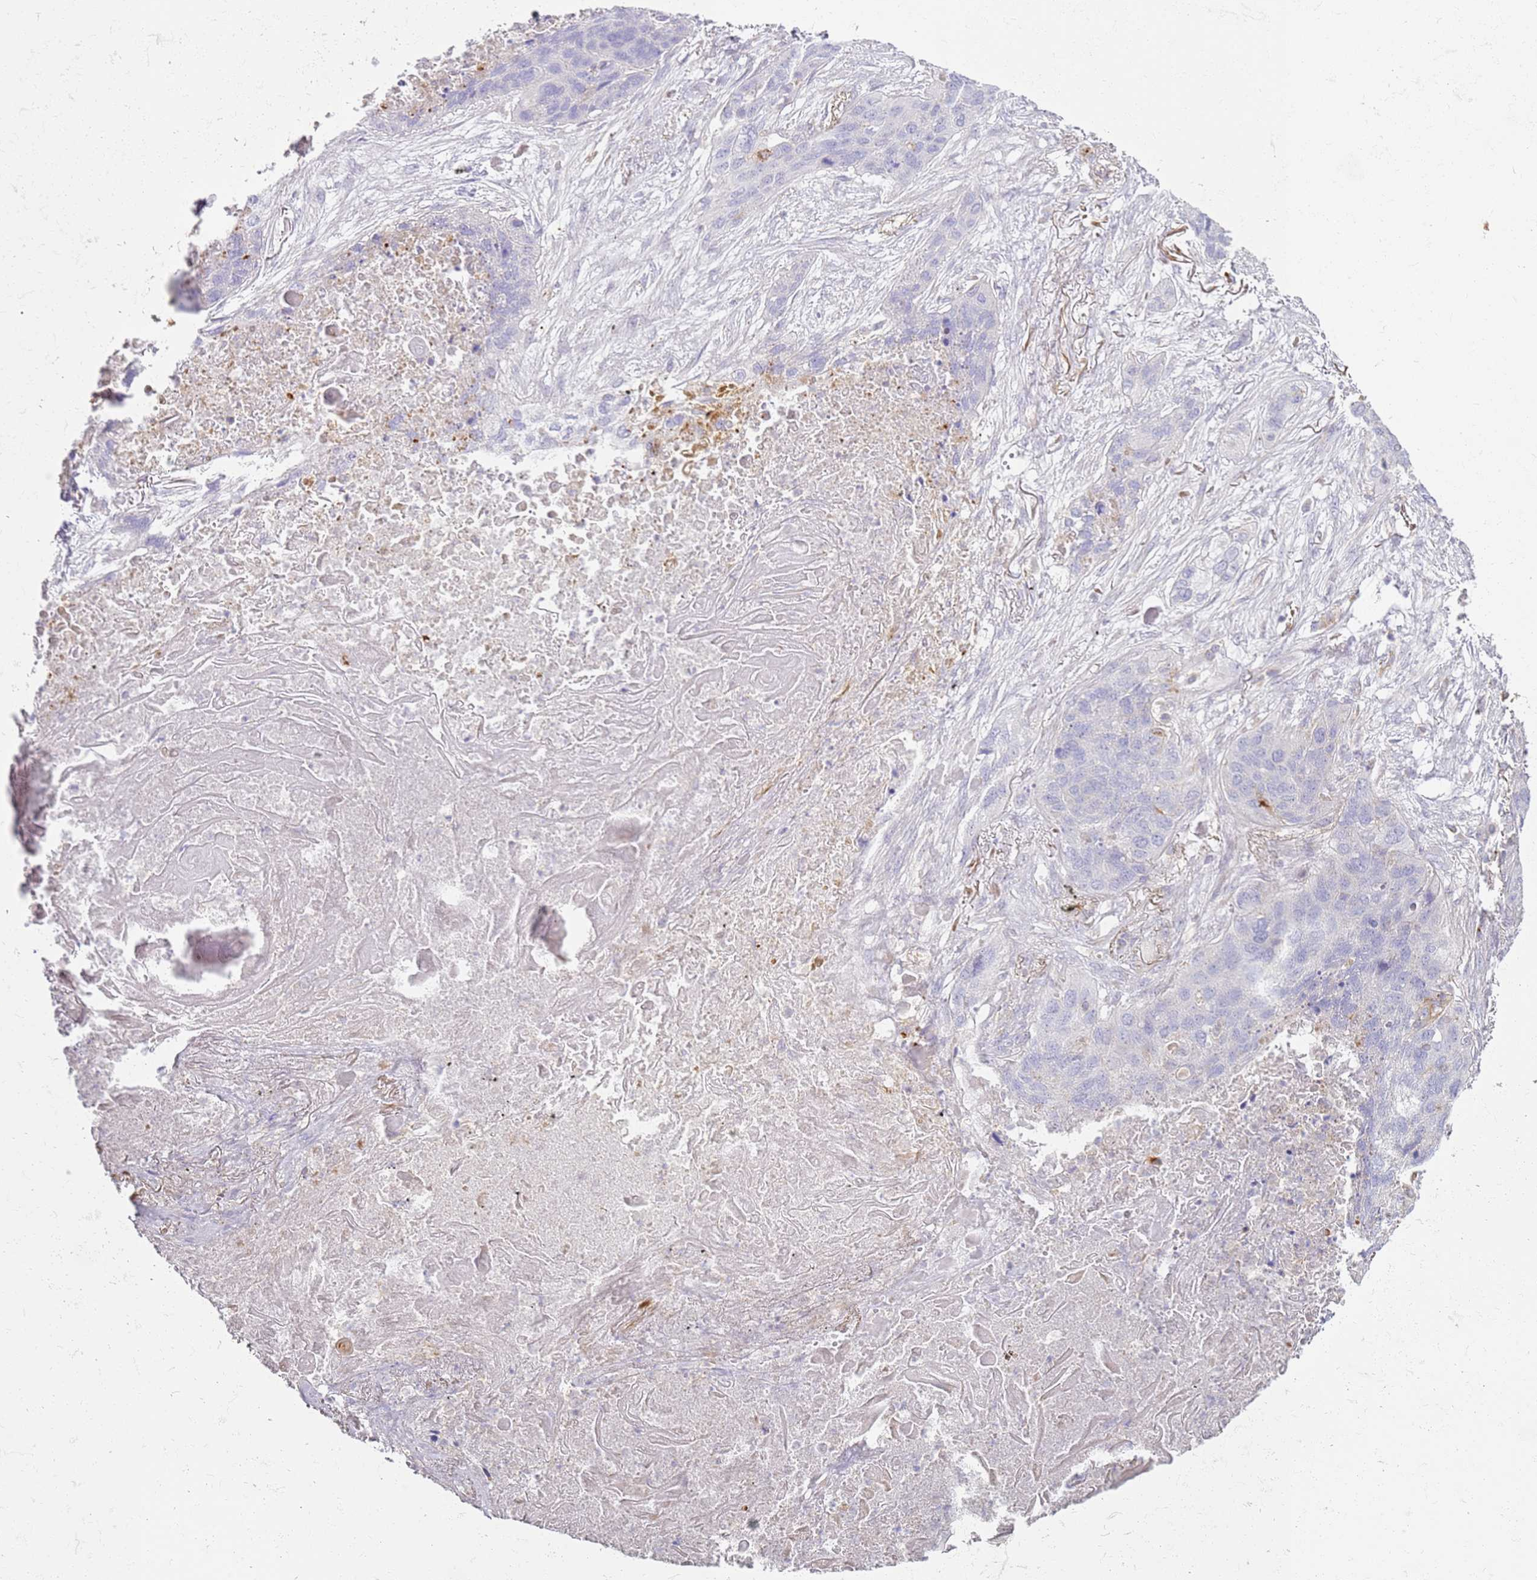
{"staining": {"intensity": "negative", "quantity": "none", "location": "none"}, "tissue": "lung cancer", "cell_type": "Tumor cells", "image_type": "cancer", "snomed": [{"axis": "morphology", "description": "Squamous cell carcinoma, NOS"}, {"axis": "topography", "description": "Lung"}], "caption": "The histopathology image displays no staining of tumor cells in lung cancer.", "gene": "FPR1", "patient": {"sex": "female", "age": 63}}